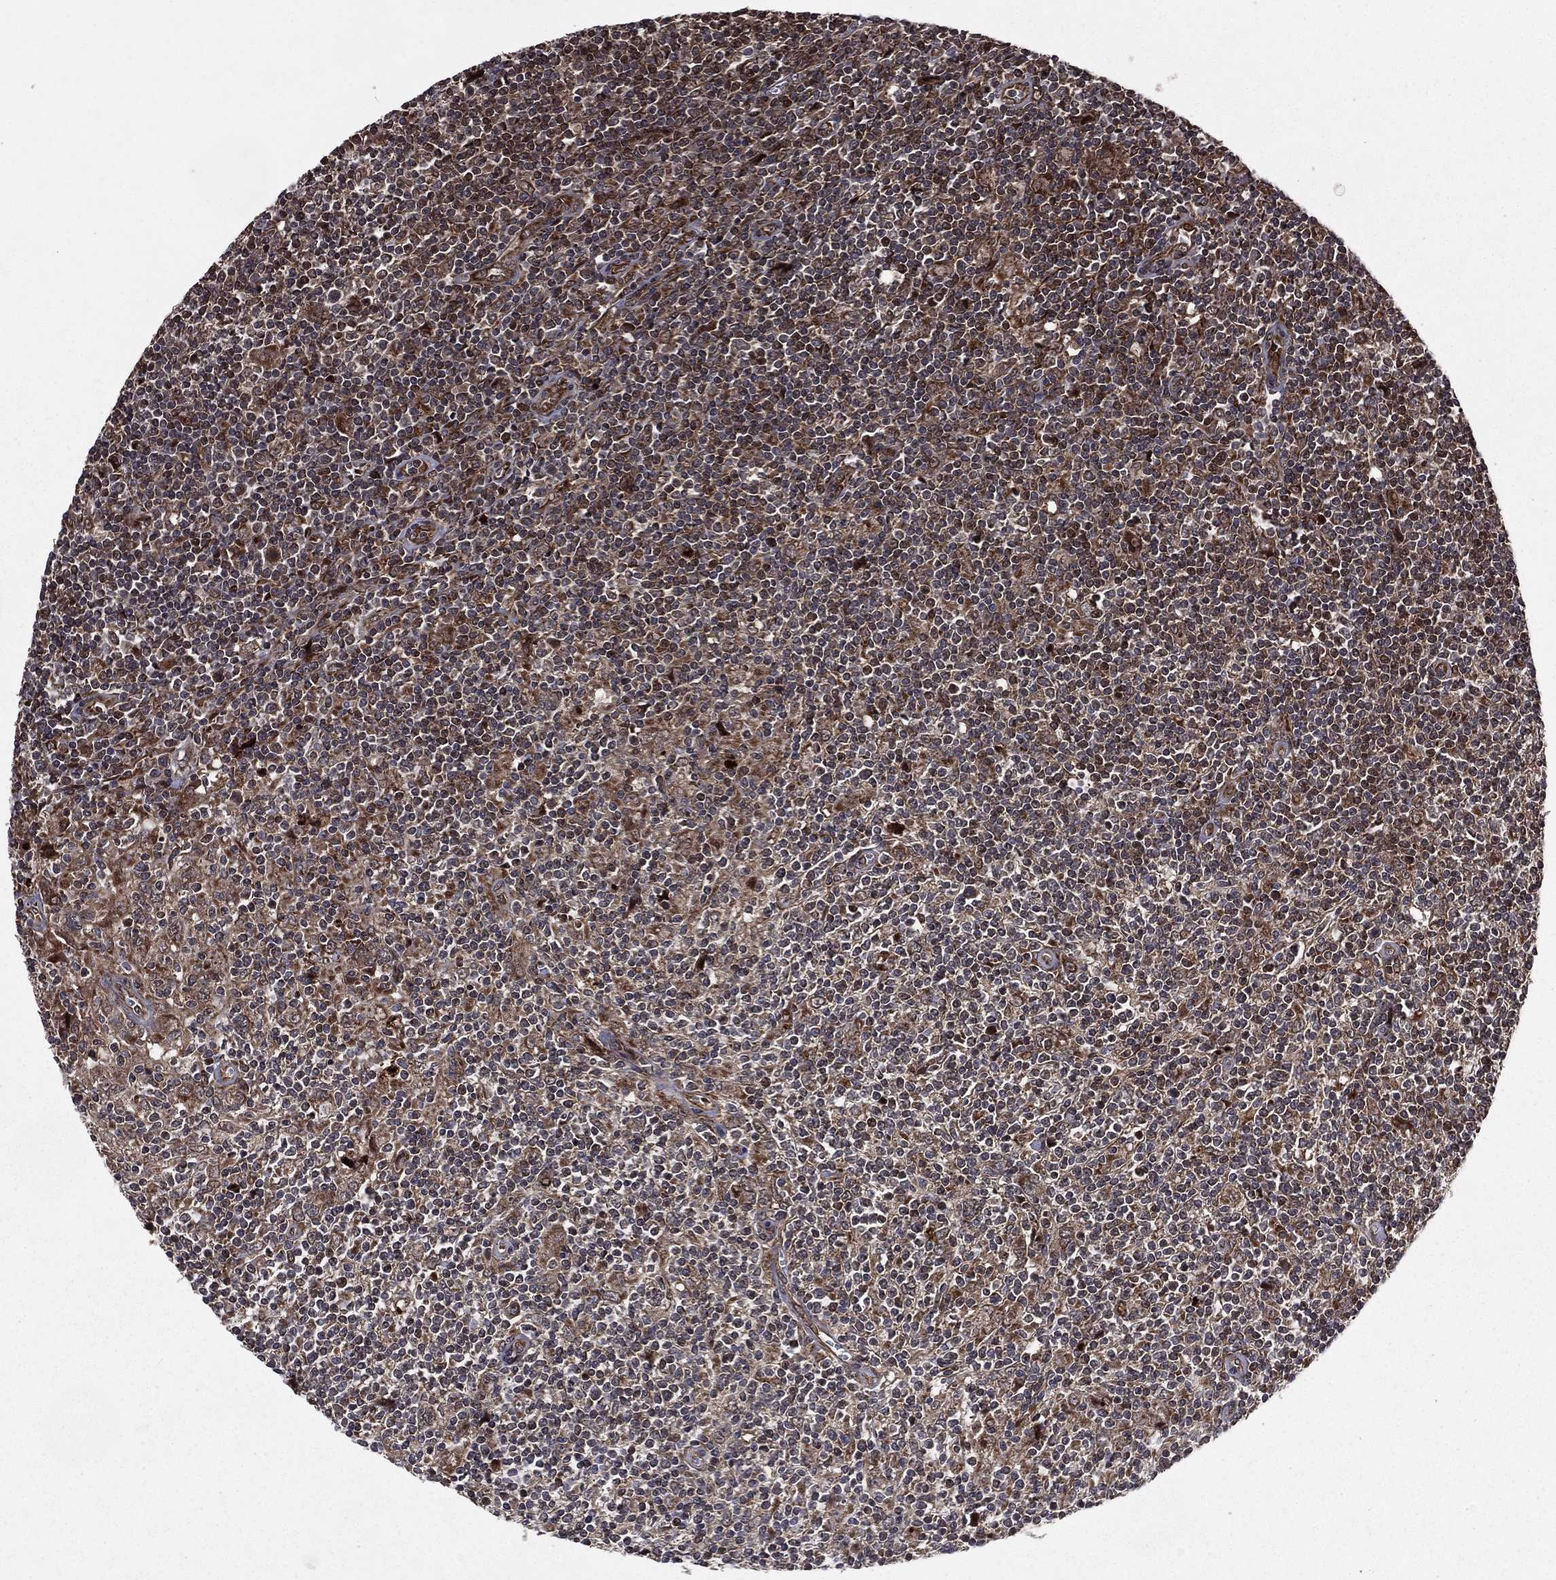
{"staining": {"intensity": "moderate", "quantity": "<25%", "location": "cytoplasmic/membranous,nuclear"}, "tissue": "lymphoma", "cell_type": "Tumor cells", "image_type": "cancer", "snomed": [{"axis": "morphology", "description": "Hodgkin's disease, NOS"}, {"axis": "topography", "description": "Lymph node"}], "caption": "Human lymphoma stained for a protein (brown) demonstrates moderate cytoplasmic/membranous and nuclear positive positivity in approximately <25% of tumor cells.", "gene": "LENG8", "patient": {"sex": "male", "age": 40}}